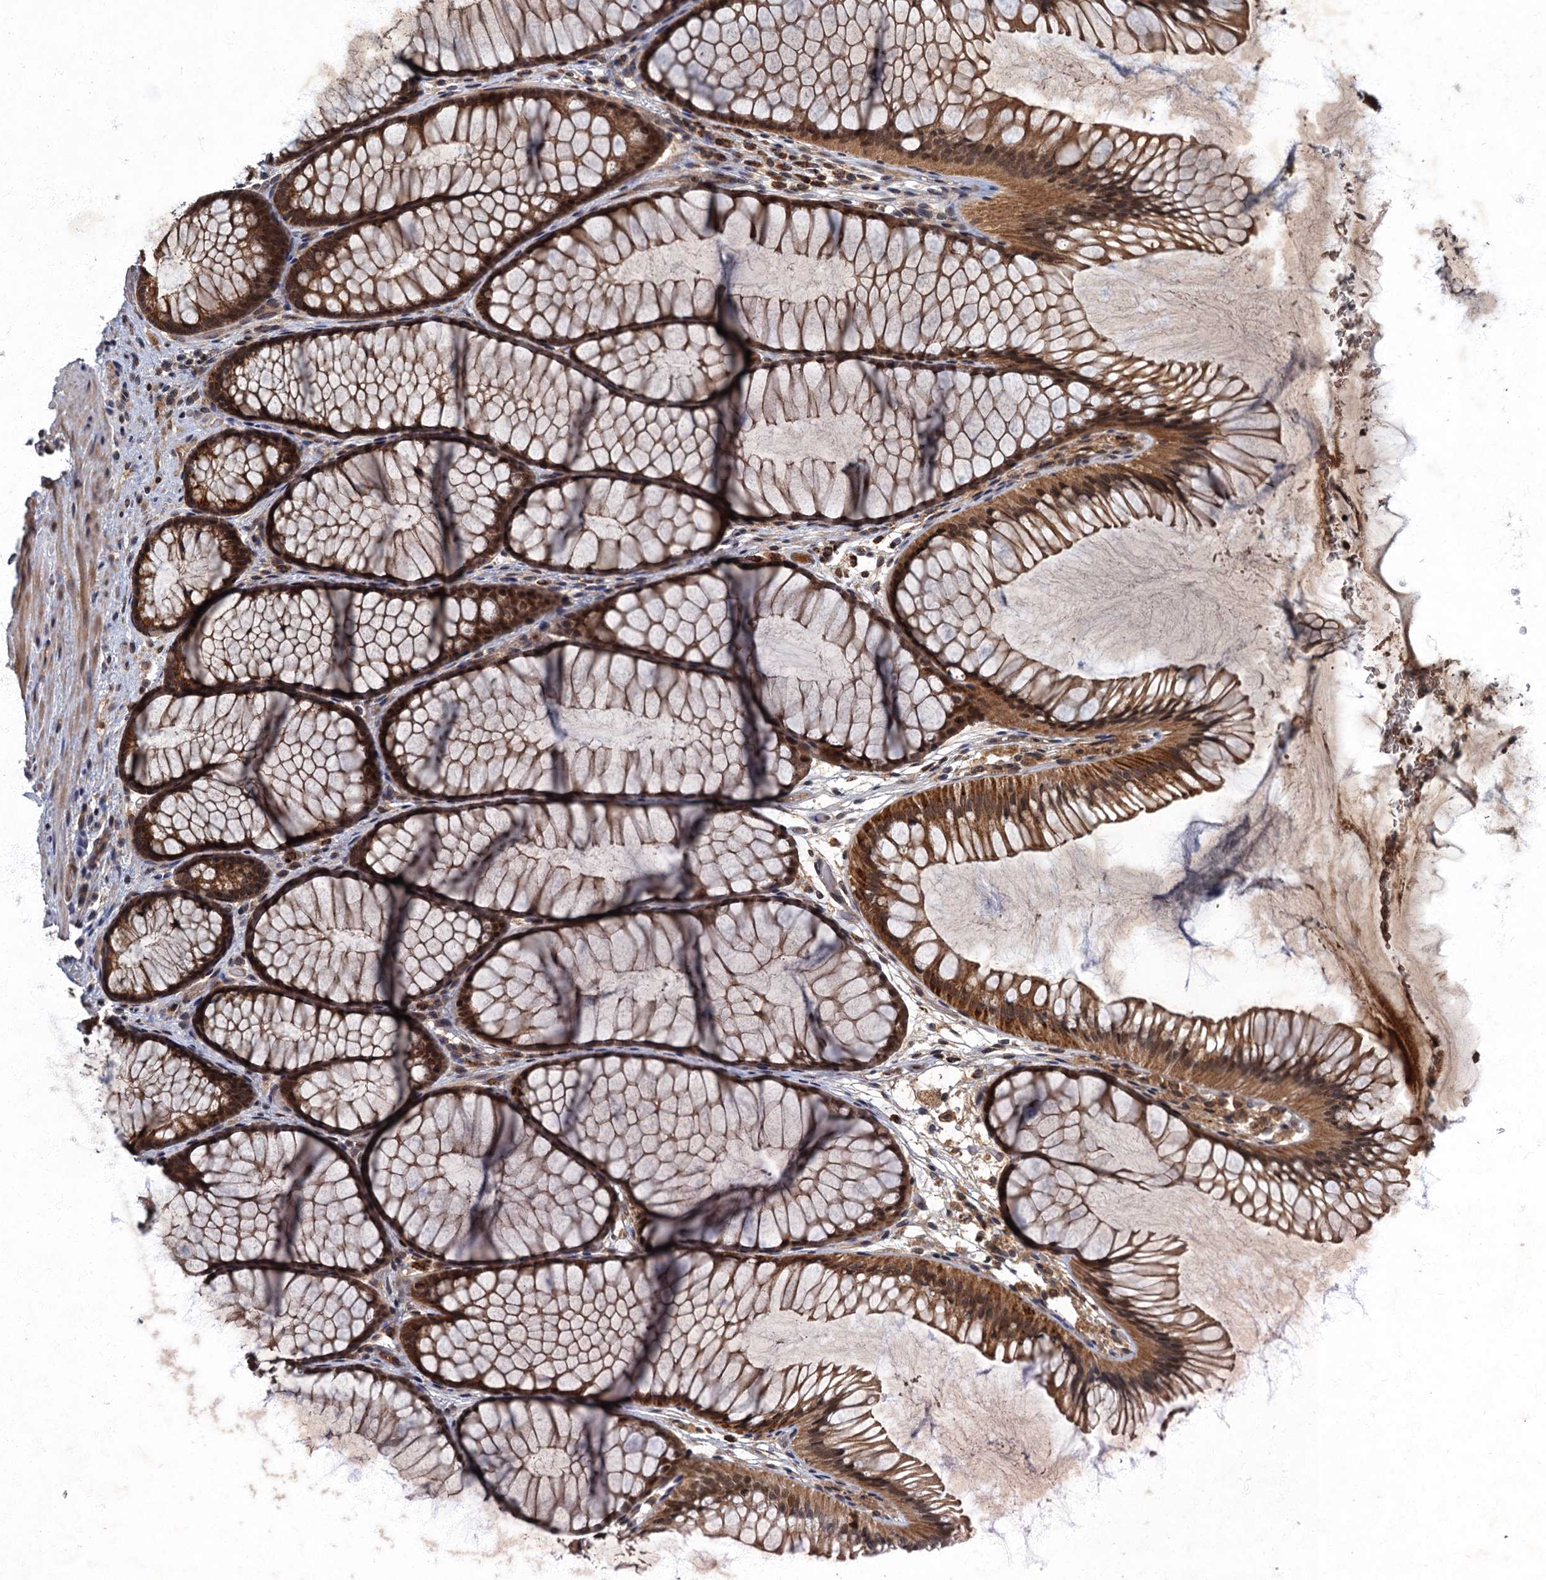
{"staining": {"intensity": "moderate", "quantity": ">75%", "location": "cytoplasmic/membranous,nuclear"}, "tissue": "colon", "cell_type": "Endothelial cells", "image_type": "normal", "snomed": [{"axis": "morphology", "description": "Normal tissue, NOS"}, {"axis": "topography", "description": "Colon"}], "caption": "Immunohistochemical staining of unremarkable human colon shows medium levels of moderate cytoplasmic/membranous,nuclear staining in approximately >75% of endothelial cells.", "gene": "SLC11A2", "patient": {"sex": "female", "age": 82}}